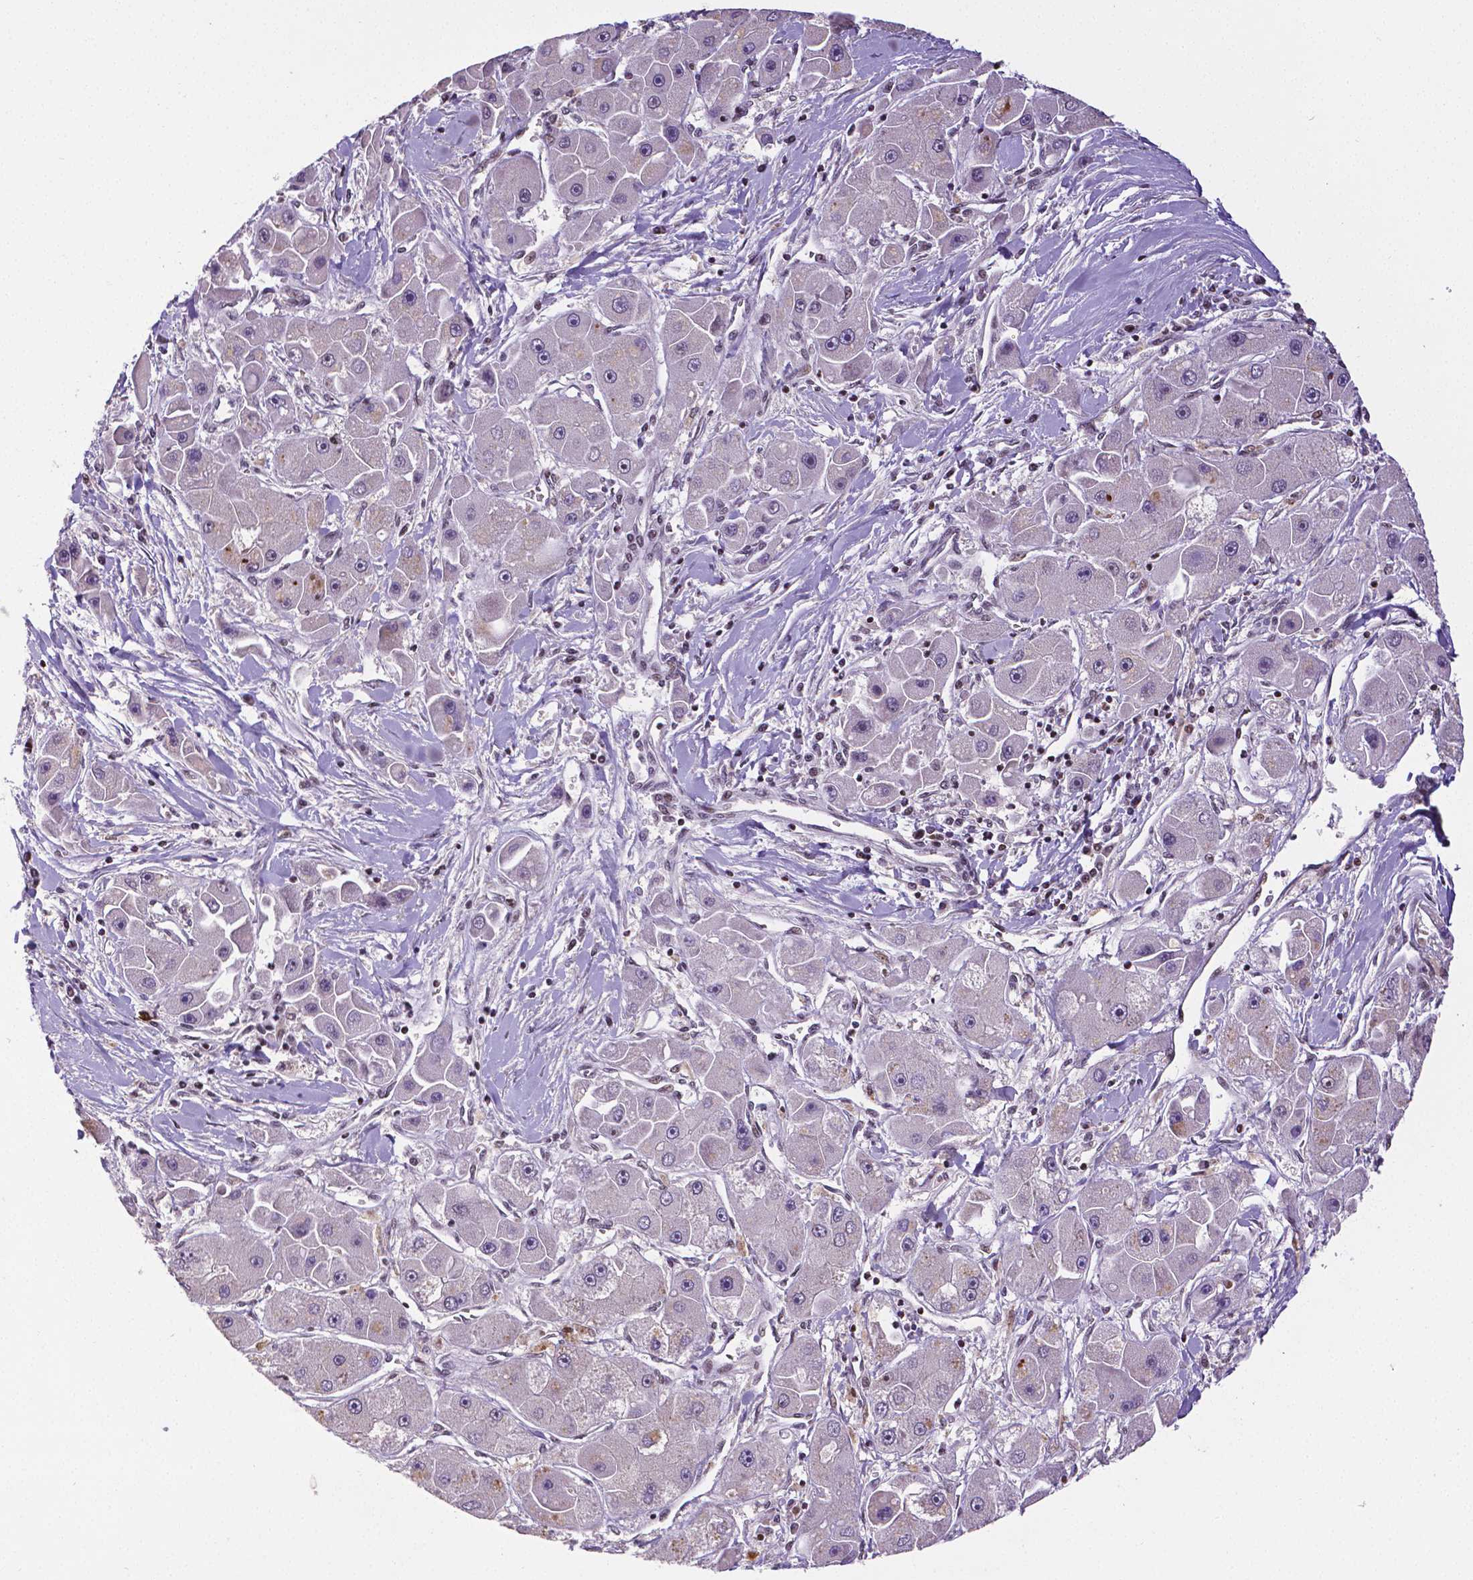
{"staining": {"intensity": "negative", "quantity": "none", "location": "none"}, "tissue": "liver cancer", "cell_type": "Tumor cells", "image_type": "cancer", "snomed": [{"axis": "morphology", "description": "Carcinoma, Hepatocellular, NOS"}, {"axis": "topography", "description": "Liver"}], "caption": "High magnification brightfield microscopy of hepatocellular carcinoma (liver) stained with DAB (3,3'-diaminobenzidine) (brown) and counterstained with hematoxylin (blue): tumor cells show no significant staining.", "gene": "CTCF", "patient": {"sex": "male", "age": 24}}